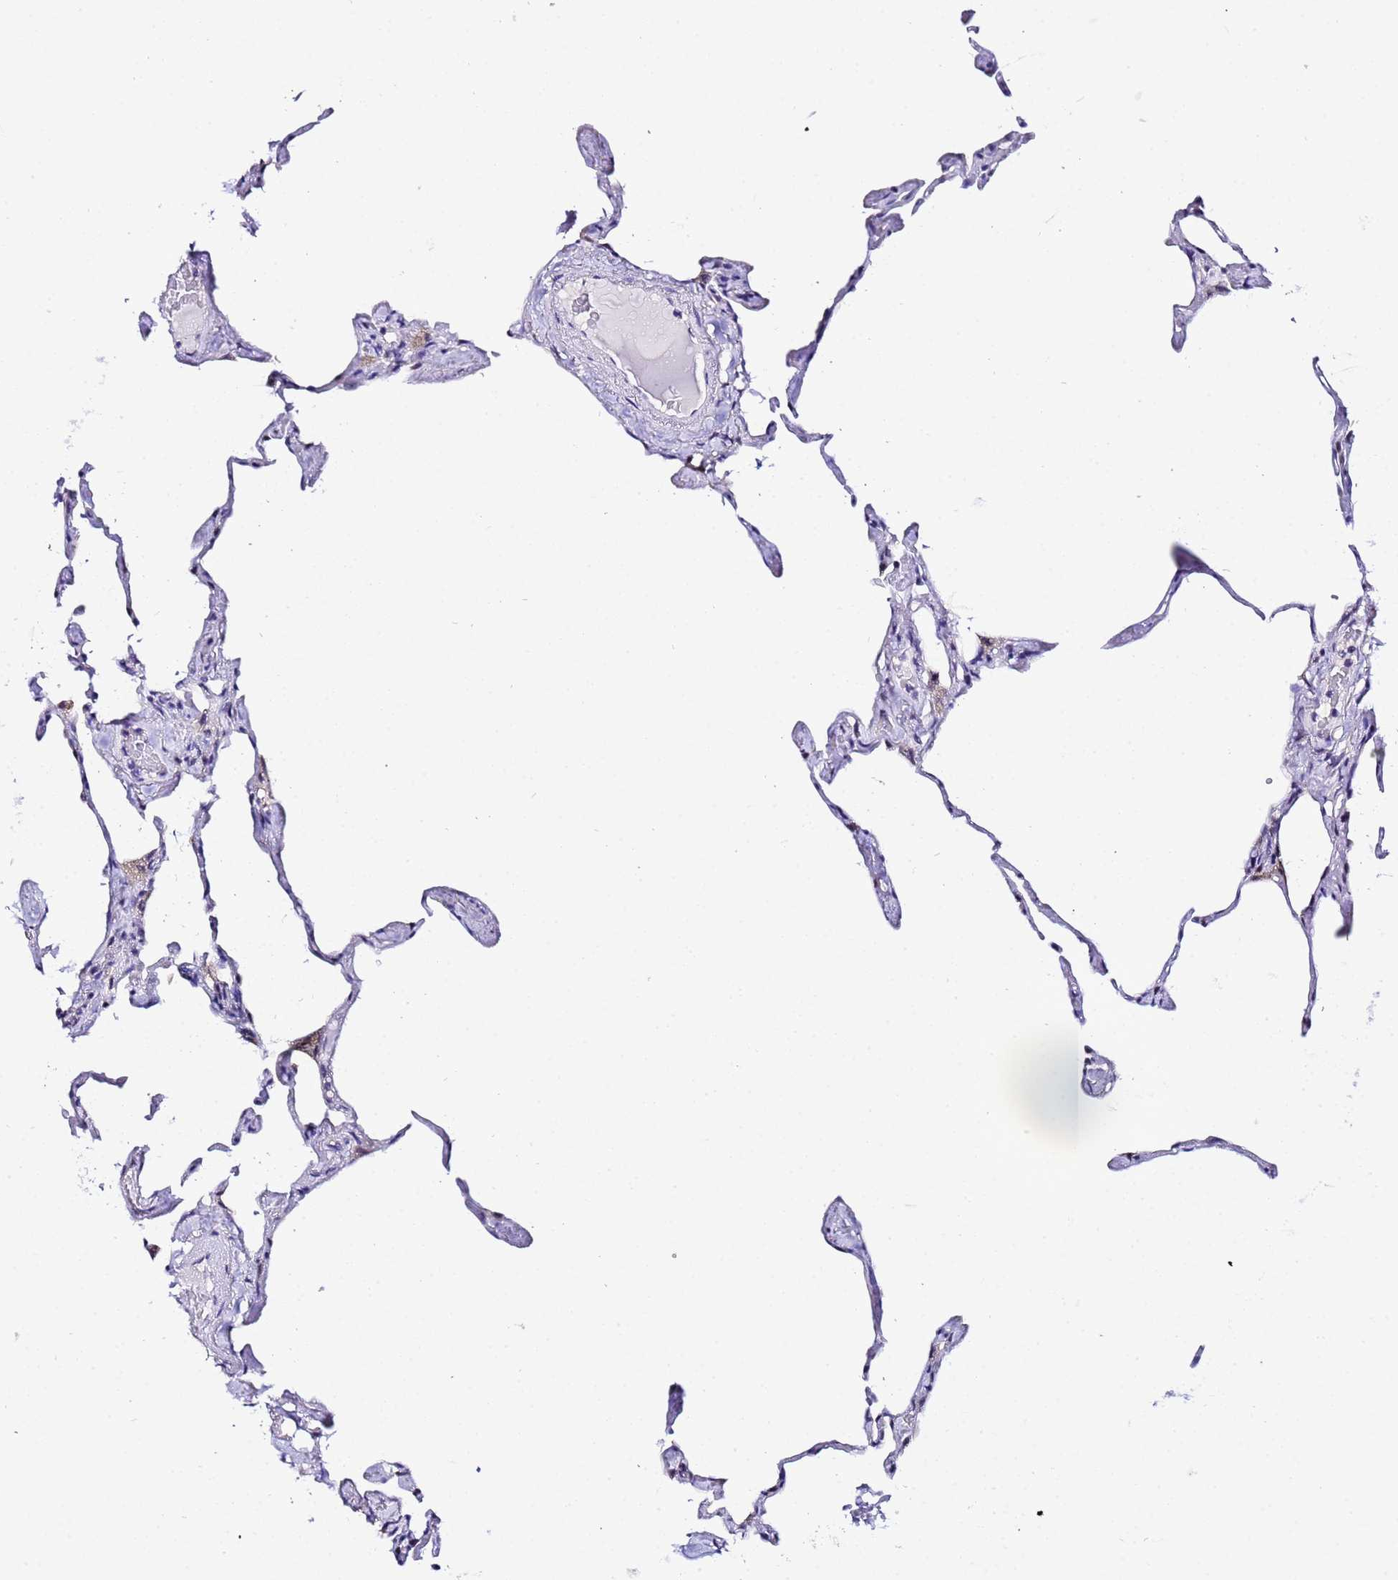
{"staining": {"intensity": "weak", "quantity": "<25%", "location": "nuclear"}, "tissue": "lung", "cell_type": "Alveolar cells", "image_type": "normal", "snomed": [{"axis": "morphology", "description": "Normal tissue, NOS"}, {"axis": "topography", "description": "Lung"}], "caption": "Histopathology image shows no significant protein staining in alveolar cells of normal lung.", "gene": "ACTL6B", "patient": {"sex": "male", "age": 65}}